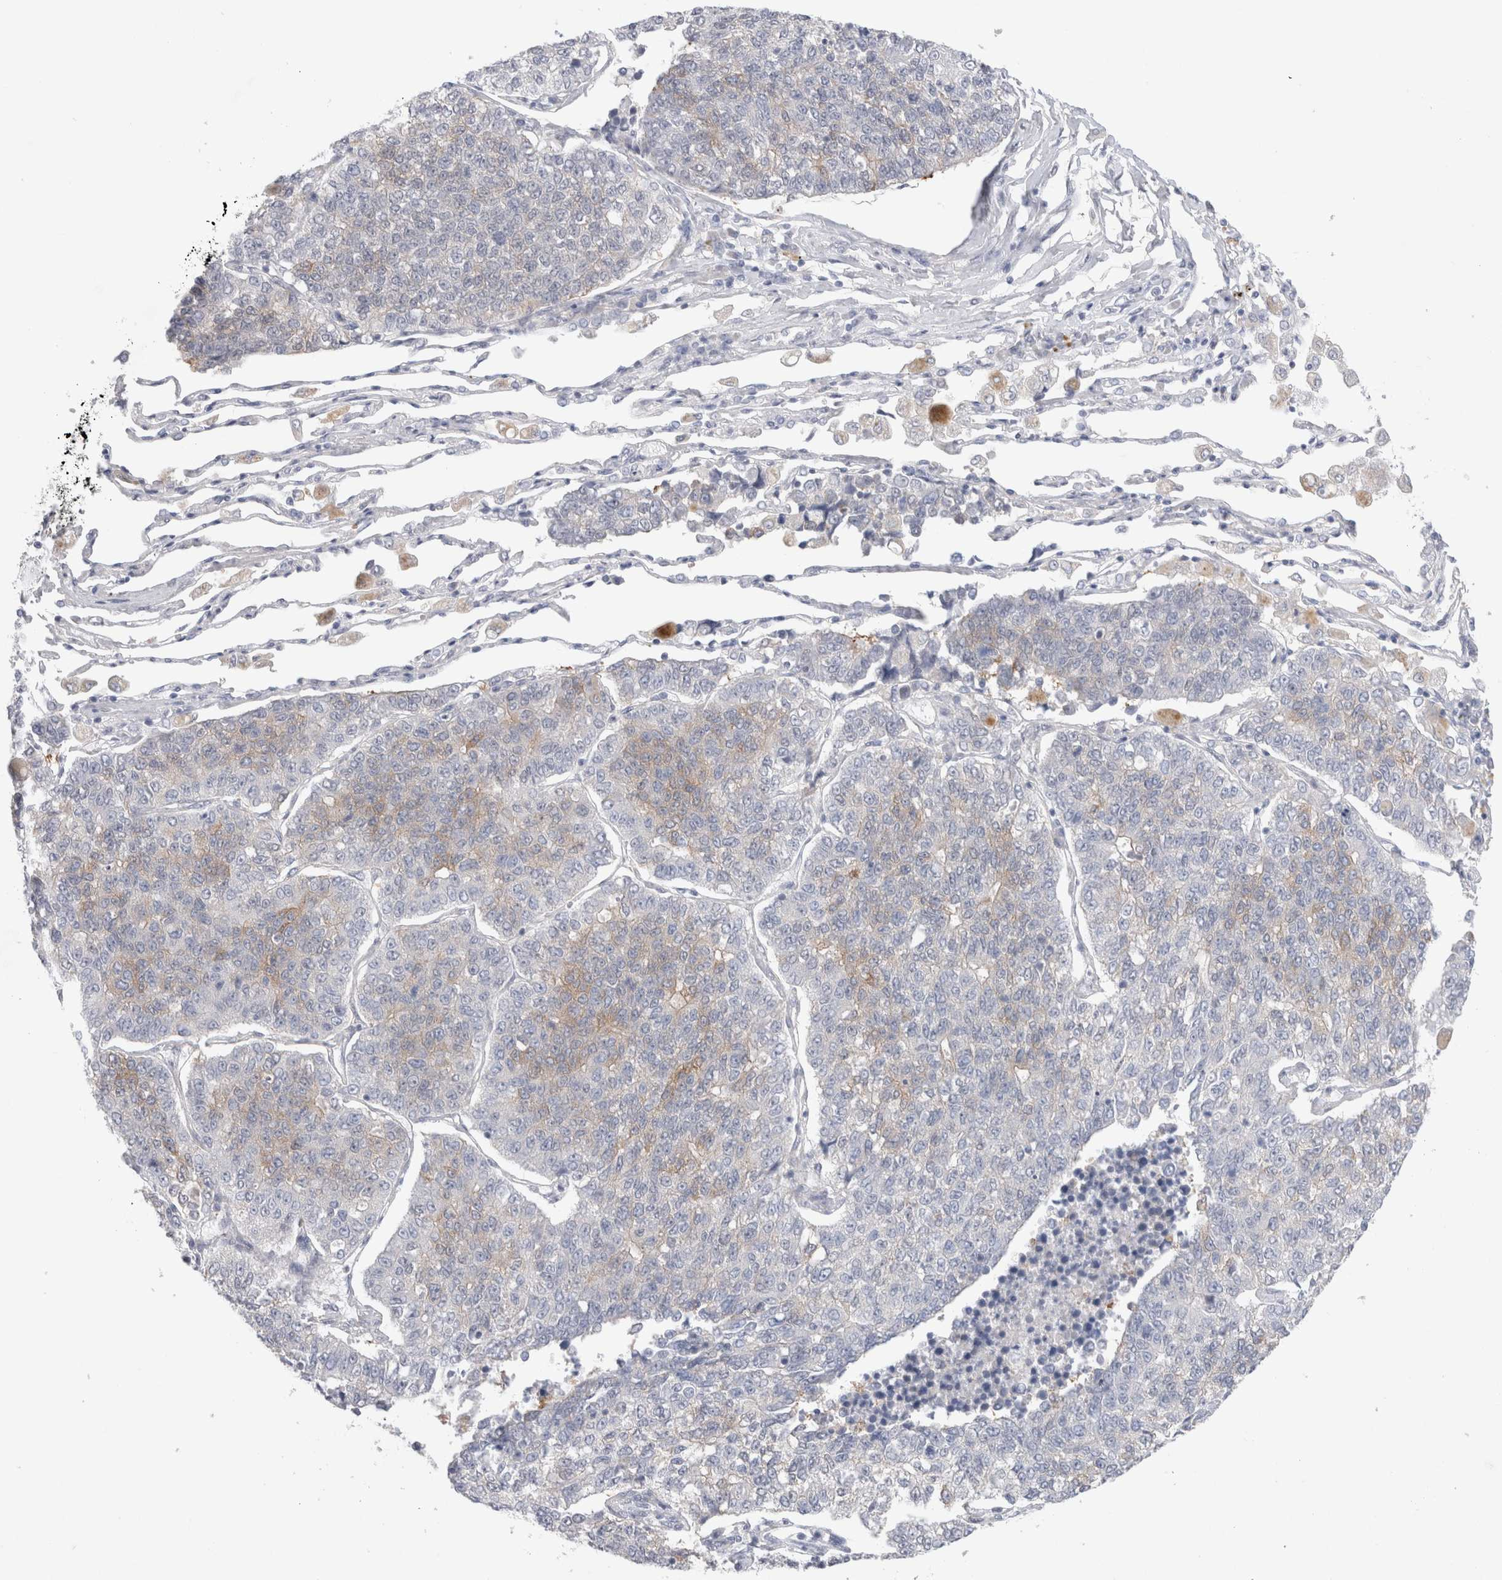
{"staining": {"intensity": "weak", "quantity": "<25%", "location": "cytoplasmic/membranous"}, "tissue": "lung cancer", "cell_type": "Tumor cells", "image_type": "cancer", "snomed": [{"axis": "morphology", "description": "Adenocarcinoma, NOS"}, {"axis": "topography", "description": "Lung"}], "caption": "Micrograph shows no protein expression in tumor cells of lung adenocarcinoma tissue.", "gene": "BICD2", "patient": {"sex": "male", "age": 49}}